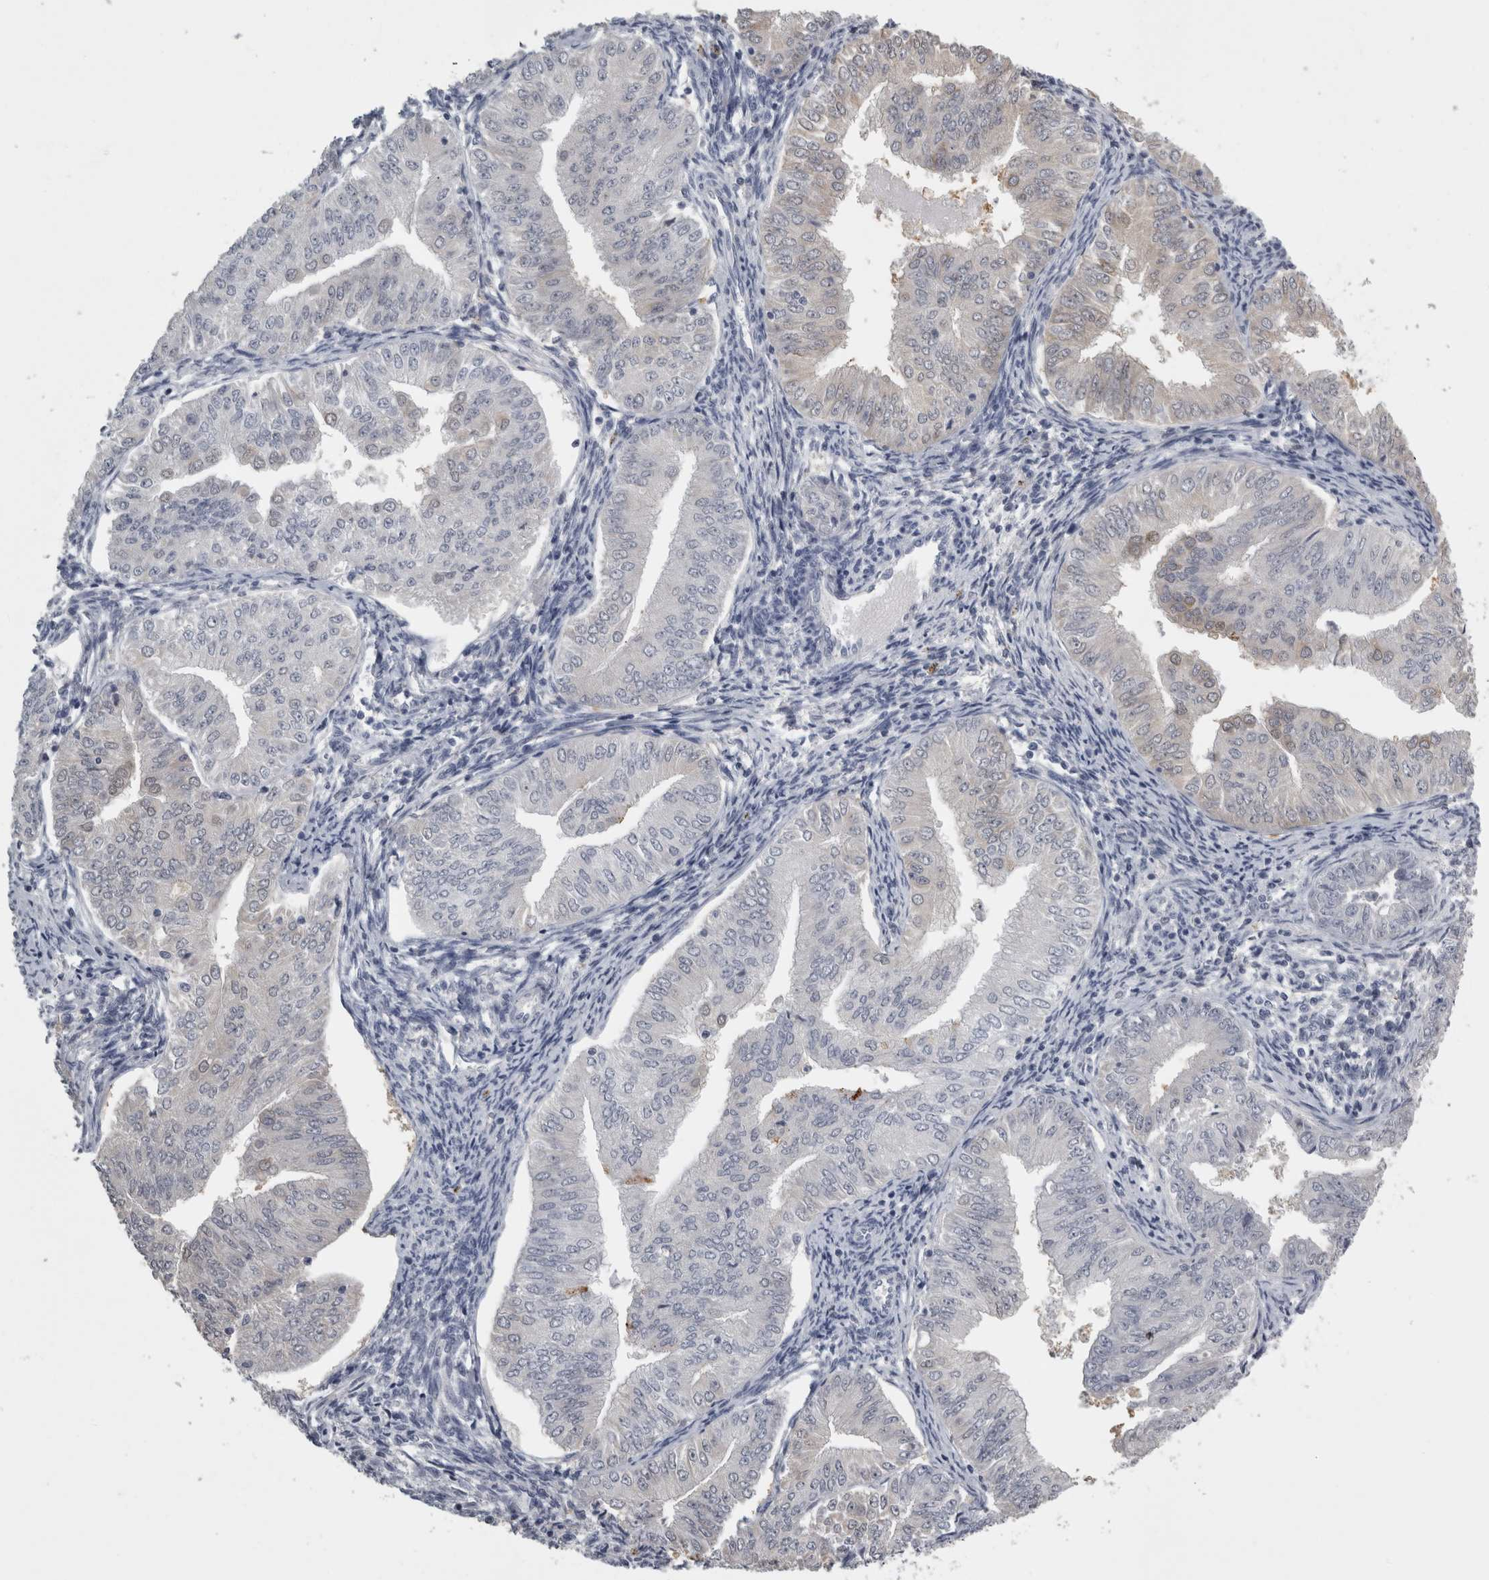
{"staining": {"intensity": "negative", "quantity": "none", "location": "none"}, "tissue": "endometrial cancer", "cell_type": "Tumor cells", "image_type": "cancer", "snomed": [{"axis": "morphology", "description": "Normal tissue, NOS"}, {"axis": "morphology", "description": "Adenocarcinoma, NOS"}, {"axis": "topography", "description": "Endometrium"}], "caption": "Adenocarcinoma (endometrial) was stained to show a protein in brown. There is no significant positivity in tumor cells. Brightfield microscopy of IHC stained with DAB (brown) and hematoxylin (blue), captured at high magnification.", "gene": "TCAP", "patient": {"sex": "female", "age": 53}}